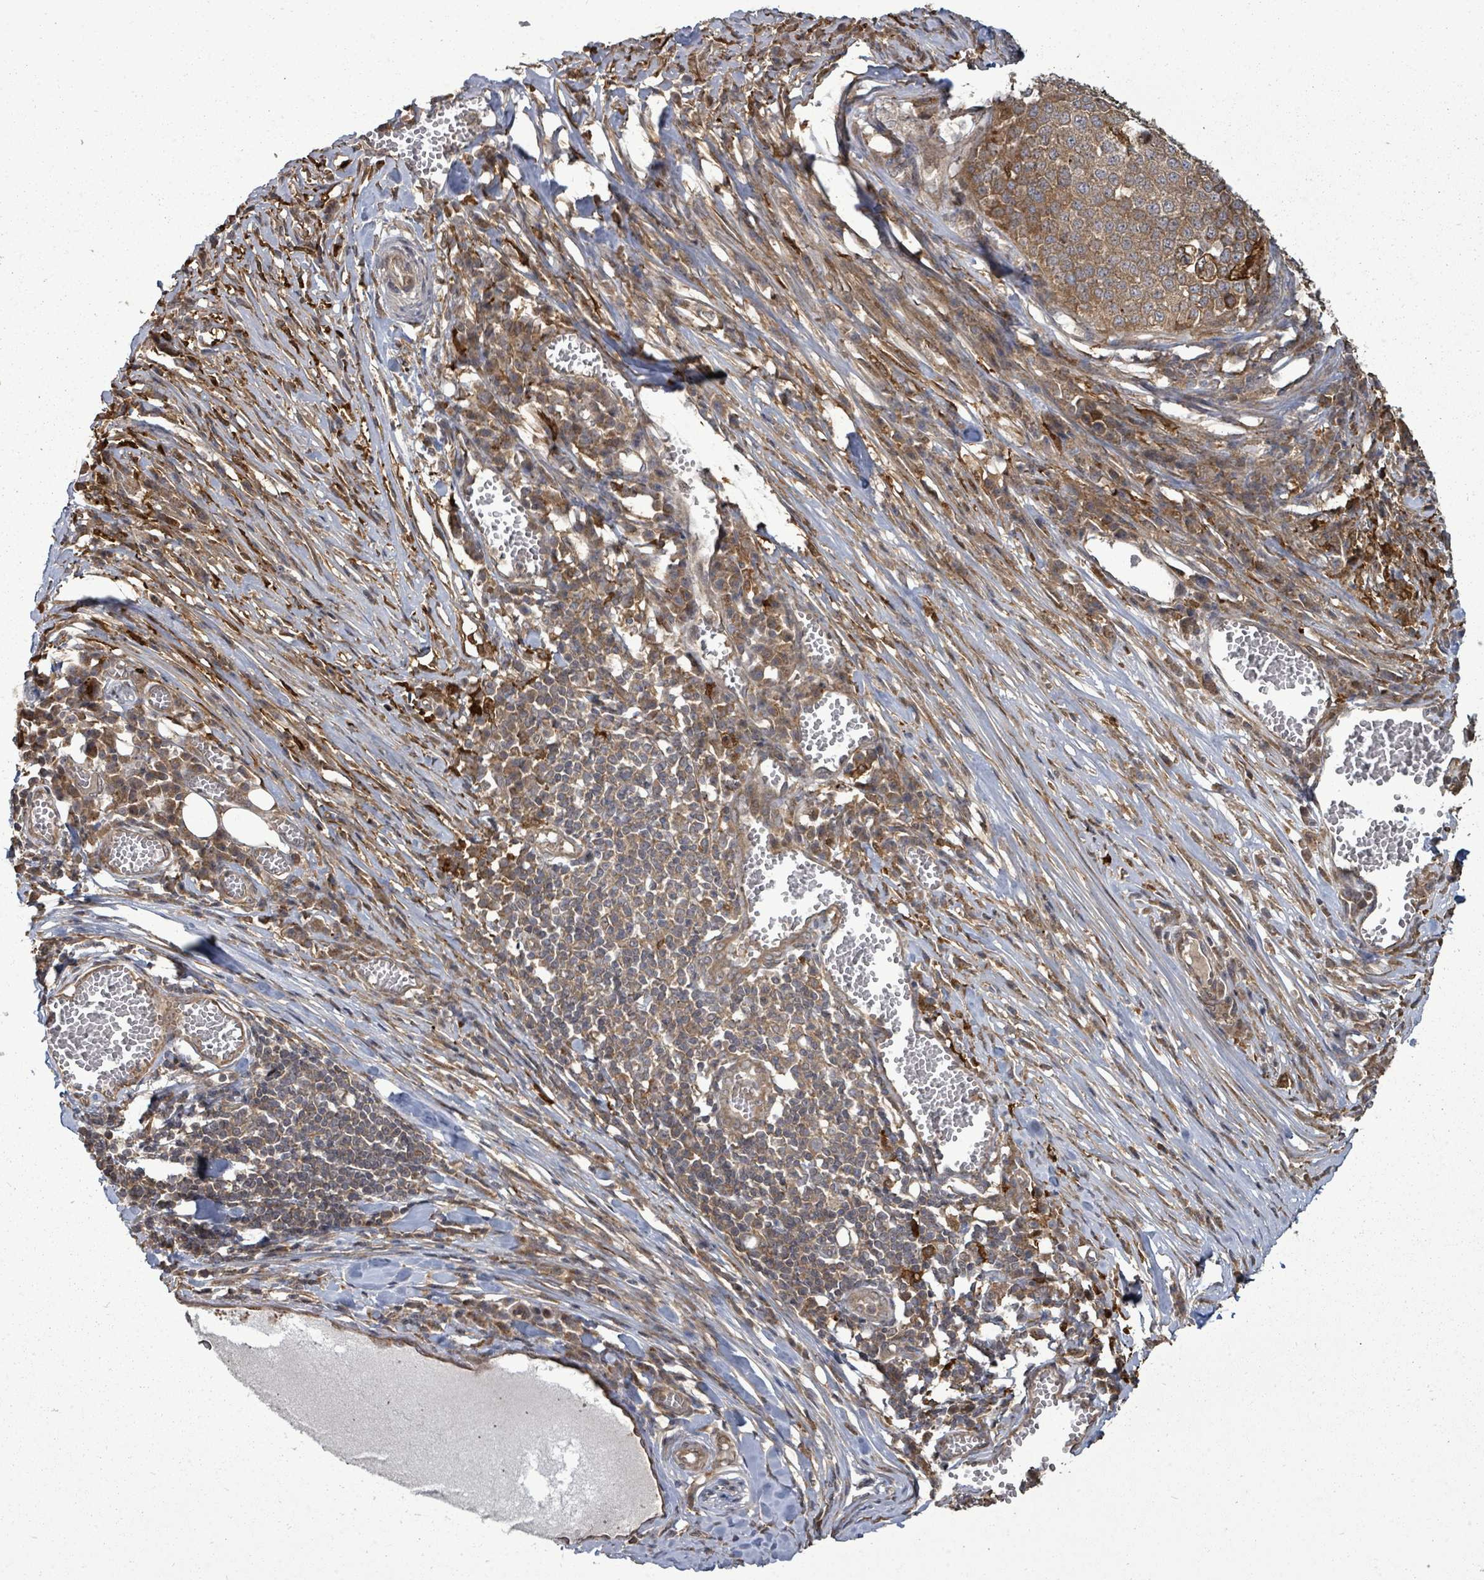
{"staining": {"intensity": "moderate", "quantity": ">75%", "location": "cytoplasmic/membranous"}, "tissue": "melanoma", "cell_type": "Tumor cells", "image_type": "cancer", "snomed": [{"axis": "morphology", "description": "Malignant melanoma, Metastatic site"}, {"axis": "topography", "description": "Lymph node"}], "caption": "Tumor cells reveal moderate cytoplasmic/membranous expression in about >75% of cells in melanoma.", "gene": "EIF3C", "patient": {"sex": "male", "age": 44}}